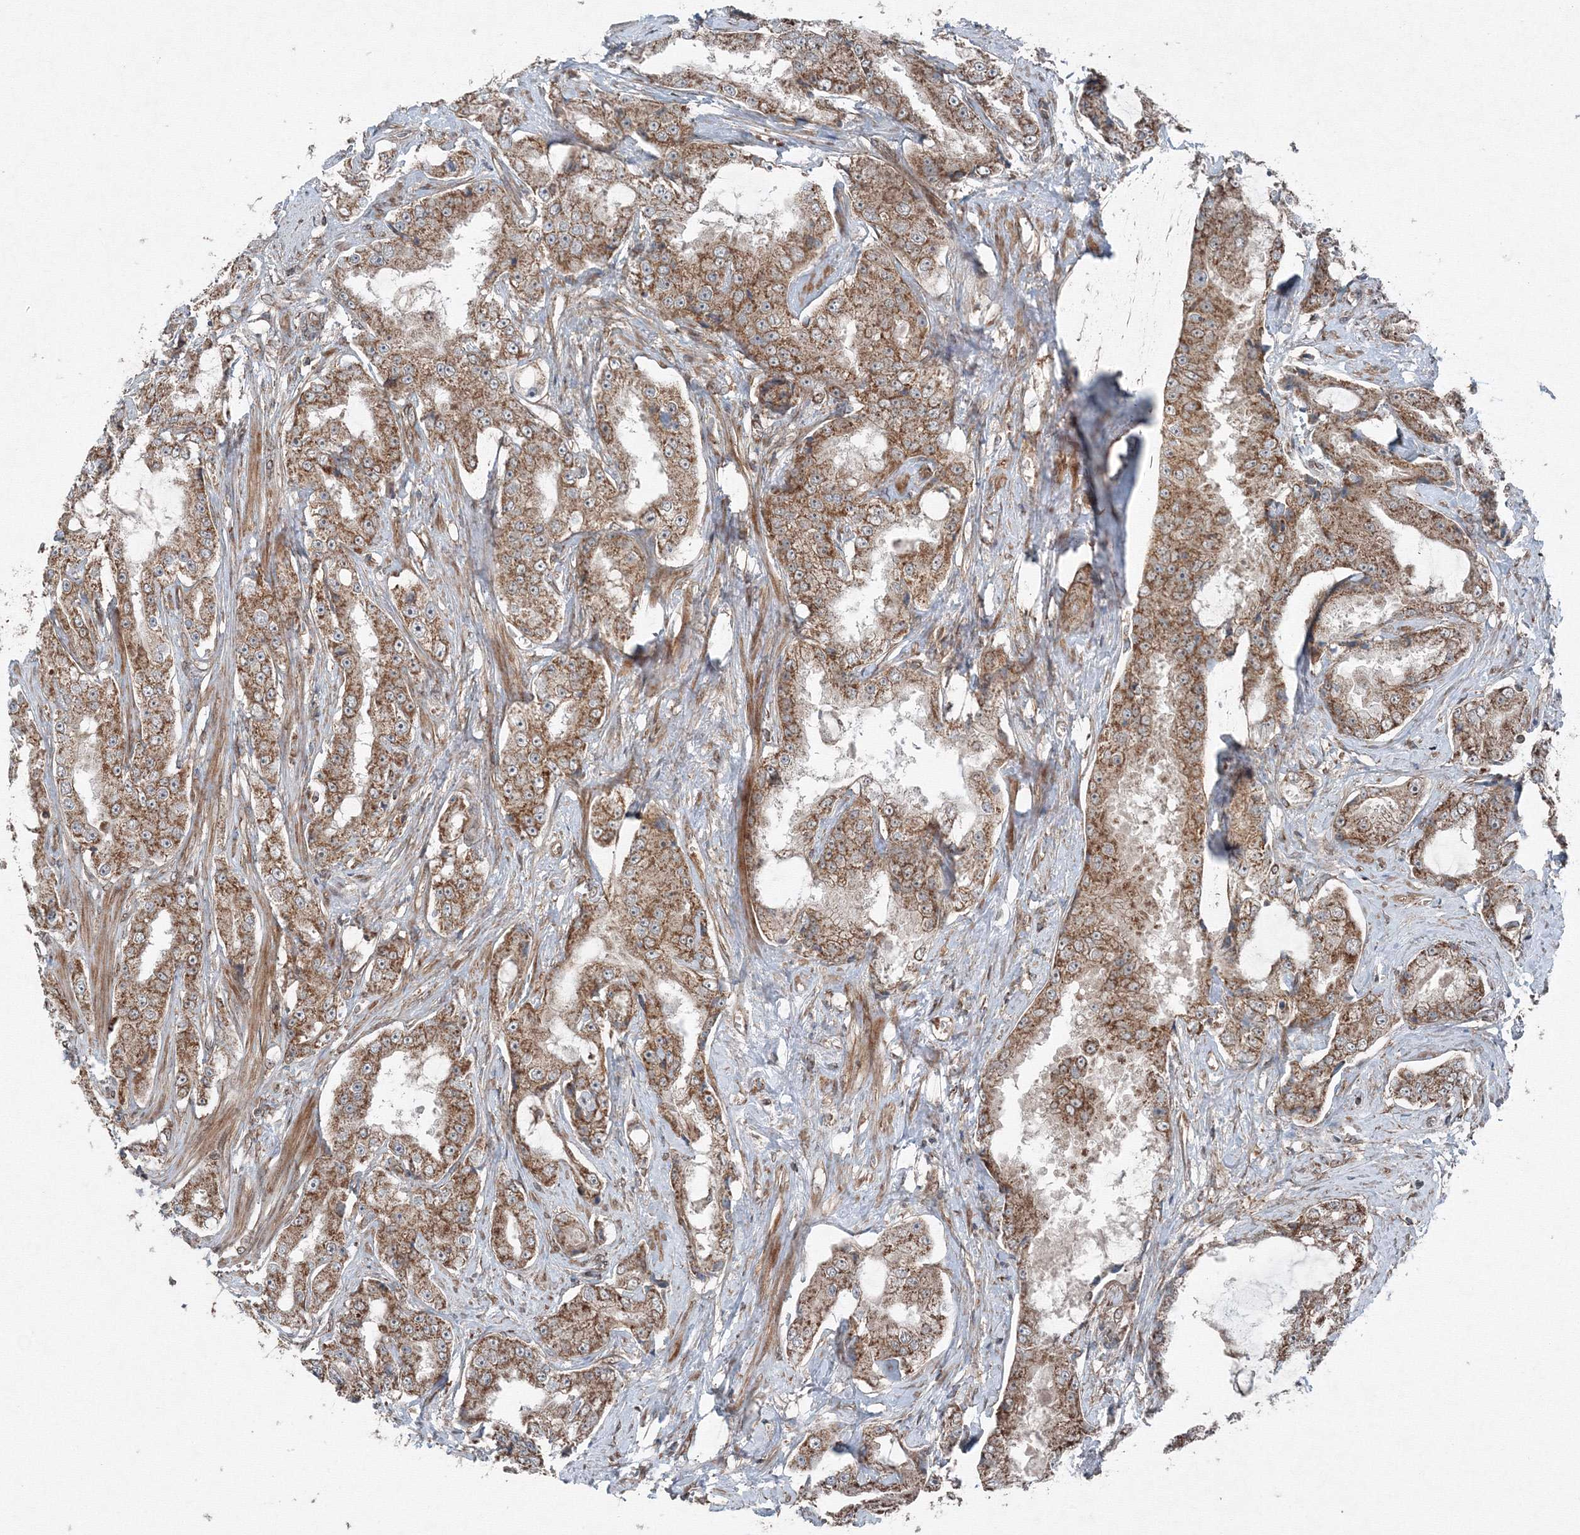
{"staining": {"intensity": "moderate", "quantity": ">75%", "location": "cytoplasmic/membranous"}, "tissue": "prostate cancer", "cell_type": "Tumor cells", "image_type": "cancer", "snomed": [{"axis": "morphology", "description": "Adenocarcinoma, High grade"}, {"axis": "topography", "description": "Prostate"}], "caption": "DAB immunohistochemical staining of prostate cancer displays moderate cytoplasmic/membranous protein staining in approximately >75% of tumor cells. The staining is performed using DAB brown chromogen to label protein expression. The nuclei are counter-stained blue using hematoxylin.", "gene": "COPS7B", "patient": {"sex": "male", "age": 73}}